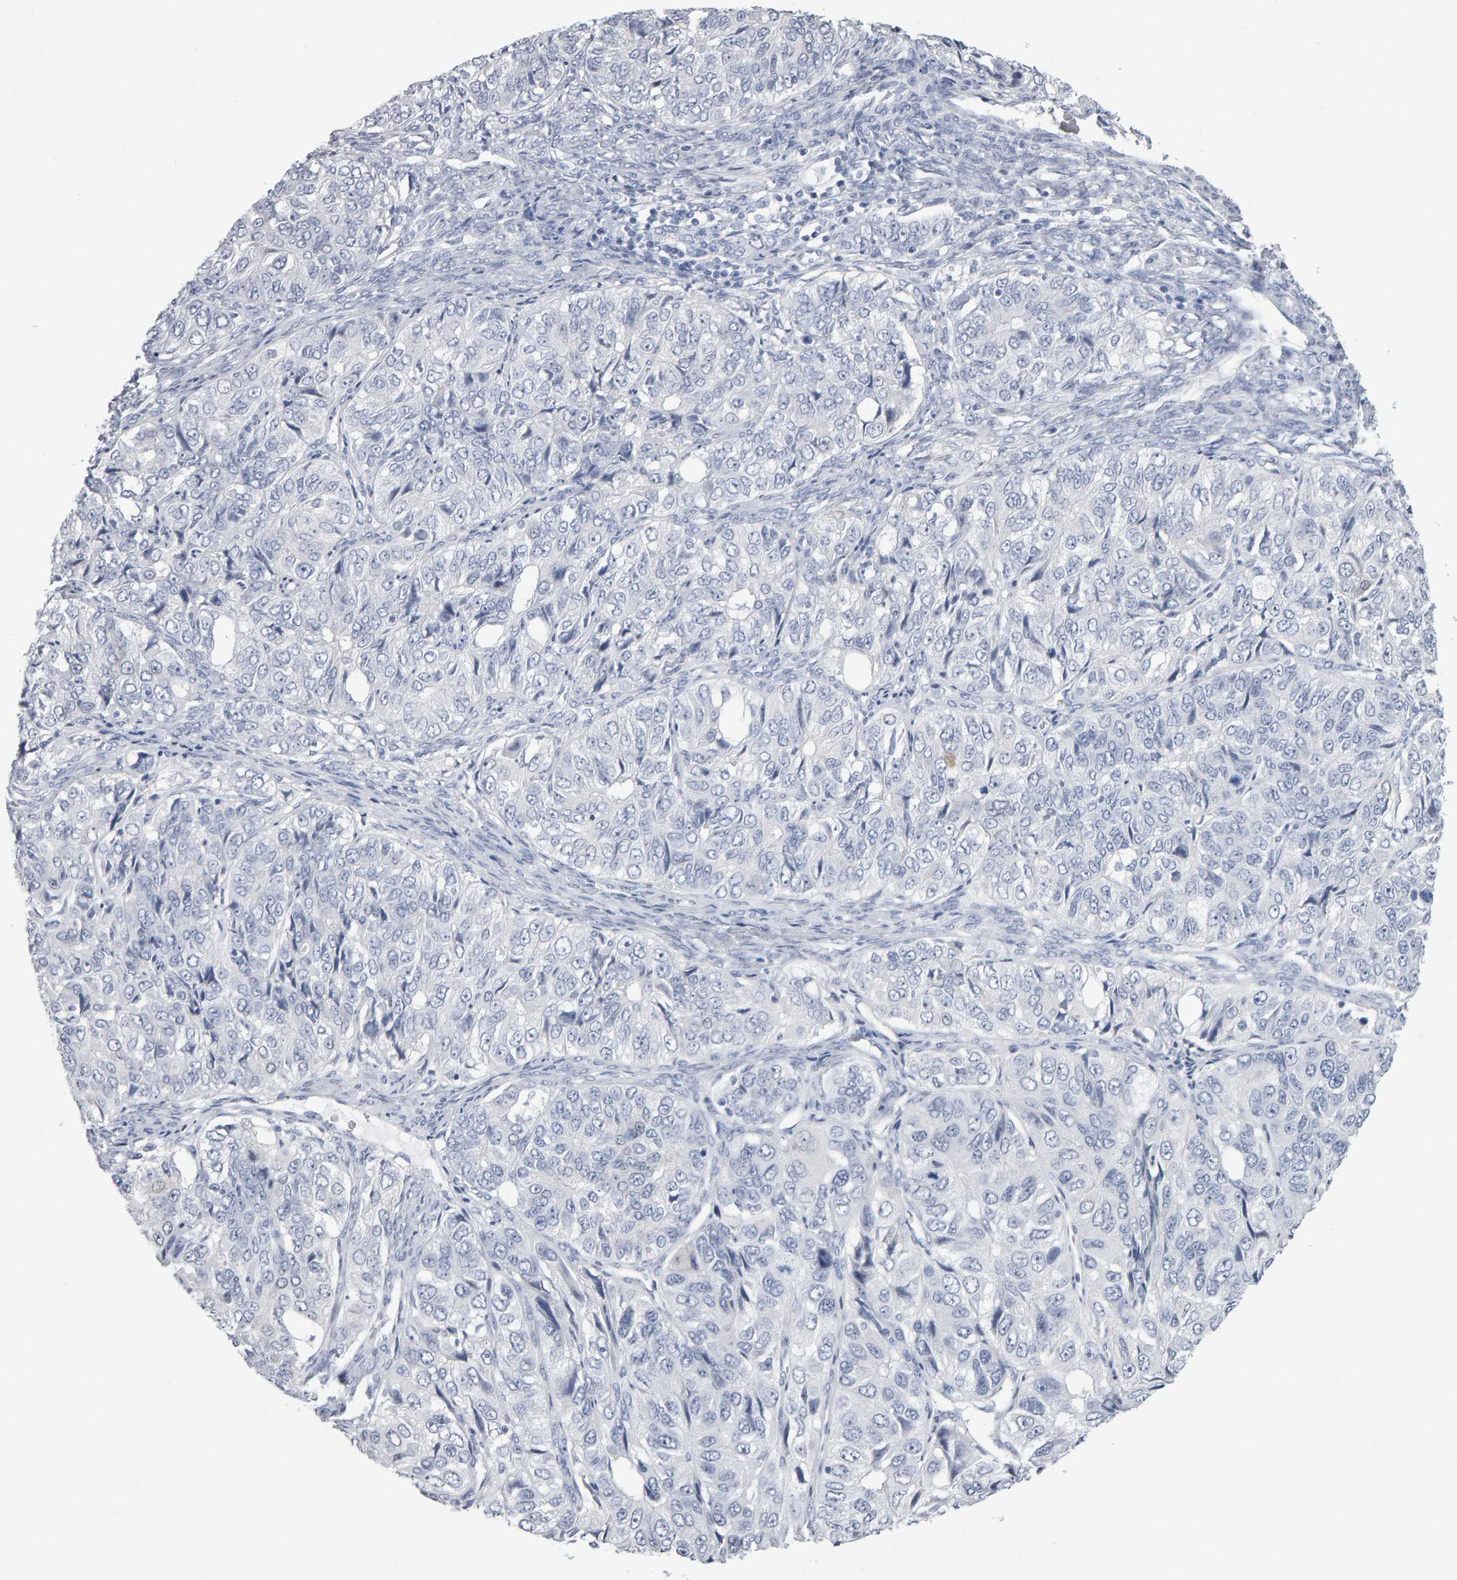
{"staining": {"intensity": "negative", "quantity": "none", "location": "none"}, "tissue": "ovarian cancer", "cell_type": "Tumor cells", "image_type": "cancer", "snomed": [{"axis": "morphology", "description": "Carcinoma, endometroid"}, {"axis": "topography", "description": "Ovary"}], "caption": "Immunohistochemistry of human endometroid carcinoma (ovarian) demonstrates no positivity in tumor cells.", "gene": "NCDN", "patient": {"sex": "female", "age": 51}}